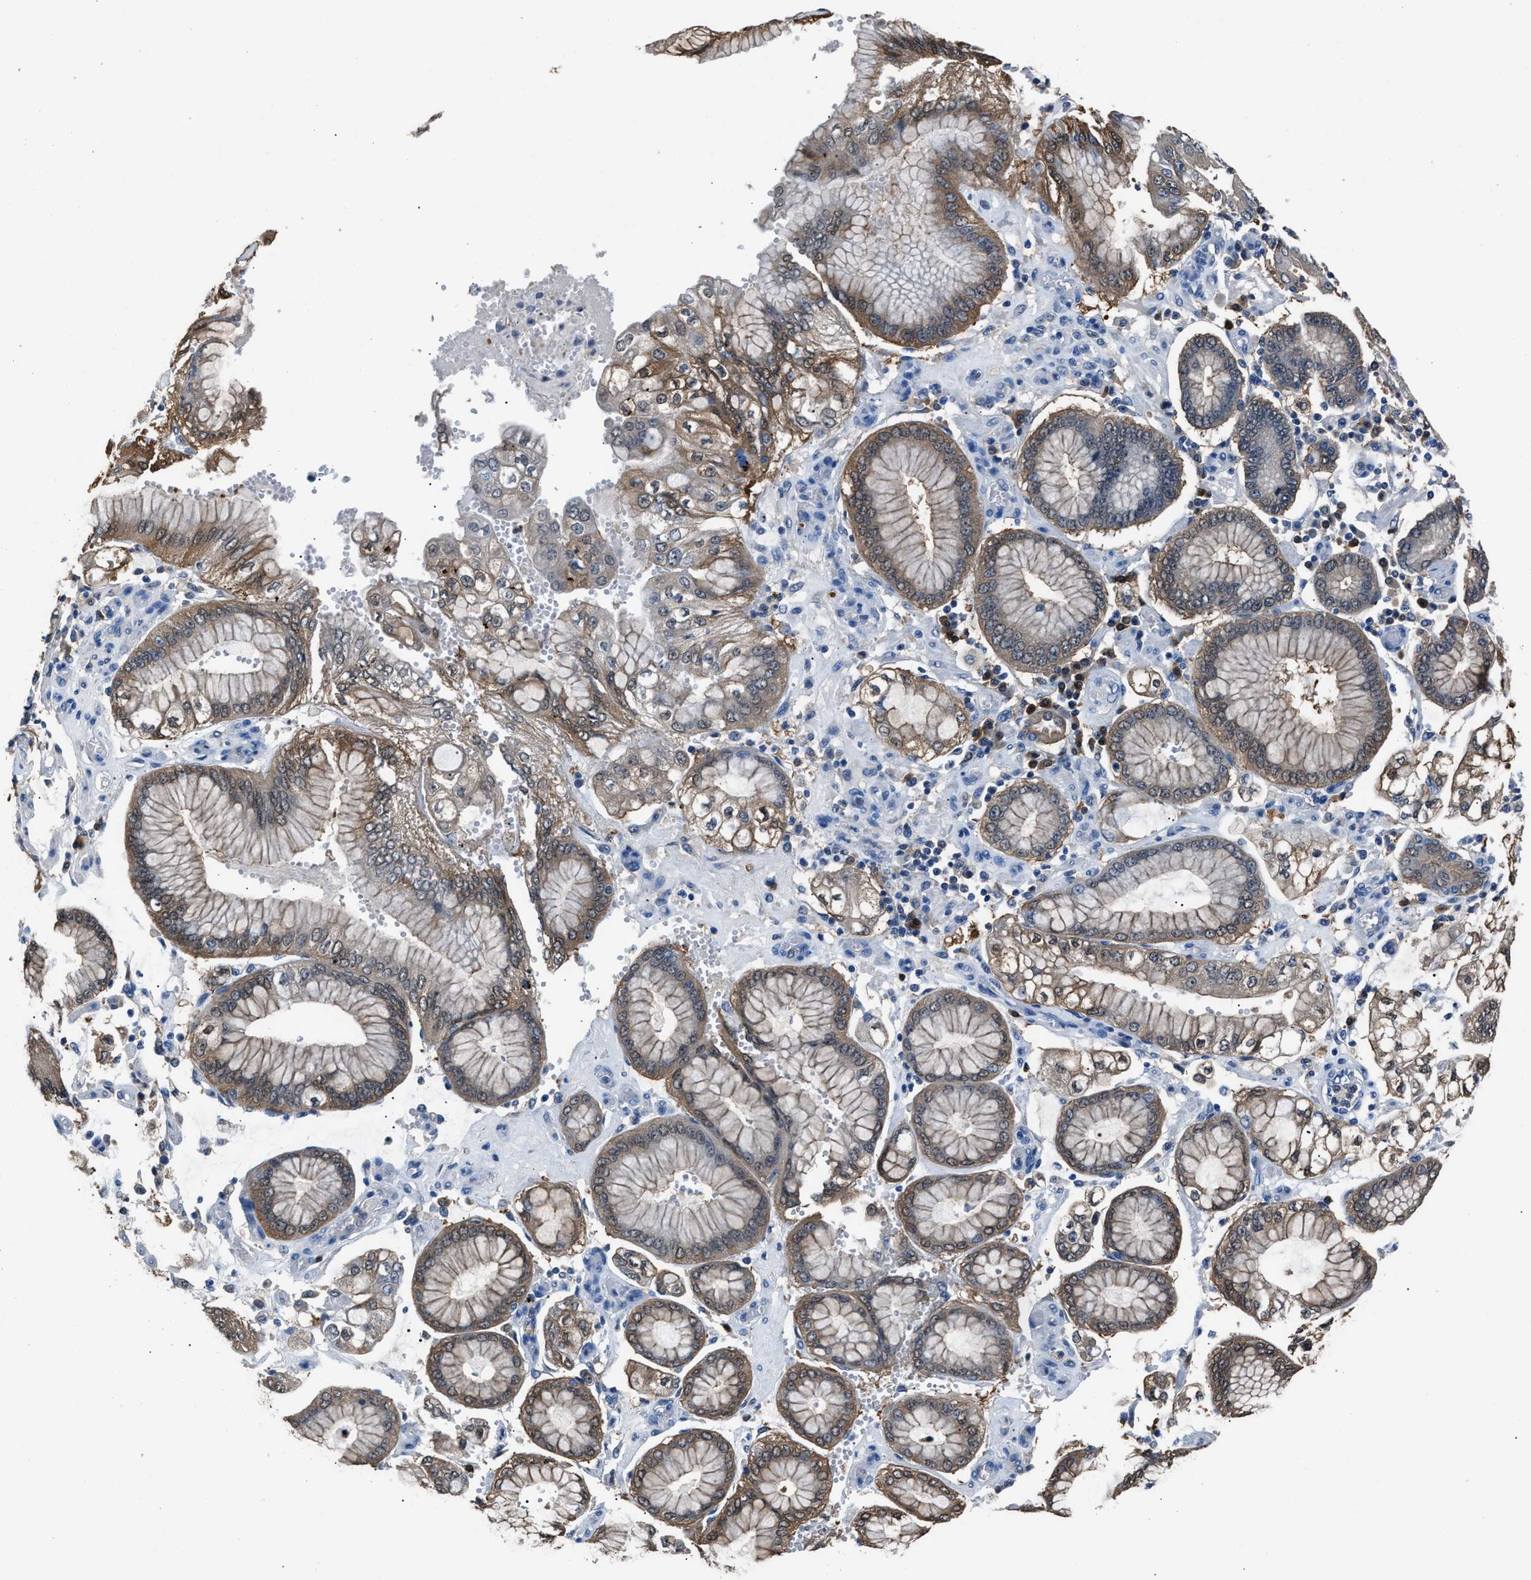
{"staining": {"intensity": "moderate", "quantity": ">75%", "location": "cytoplasmic/membranous"}, "tissue": "stomach cancer", "cell_type": "Tumor cells", "image_type": "cancer", "snomed": [{"axis": "morphology", "description": "Adenocarcinoma, NOS"}, {"axis": "topography", "description": "Stomach"}], "caption": "The immunohistochemical stain labels moderate cytoplasmic/membranous staining in tumor cells of stomach cancer (adenocarcinoma) tissue. (DAB (3,3'-diaminobenzidine) IHC with brightfield microscopy, high magnification).", "gene": "GSTP1", "patient": {"sex": "male", "age": 76}}